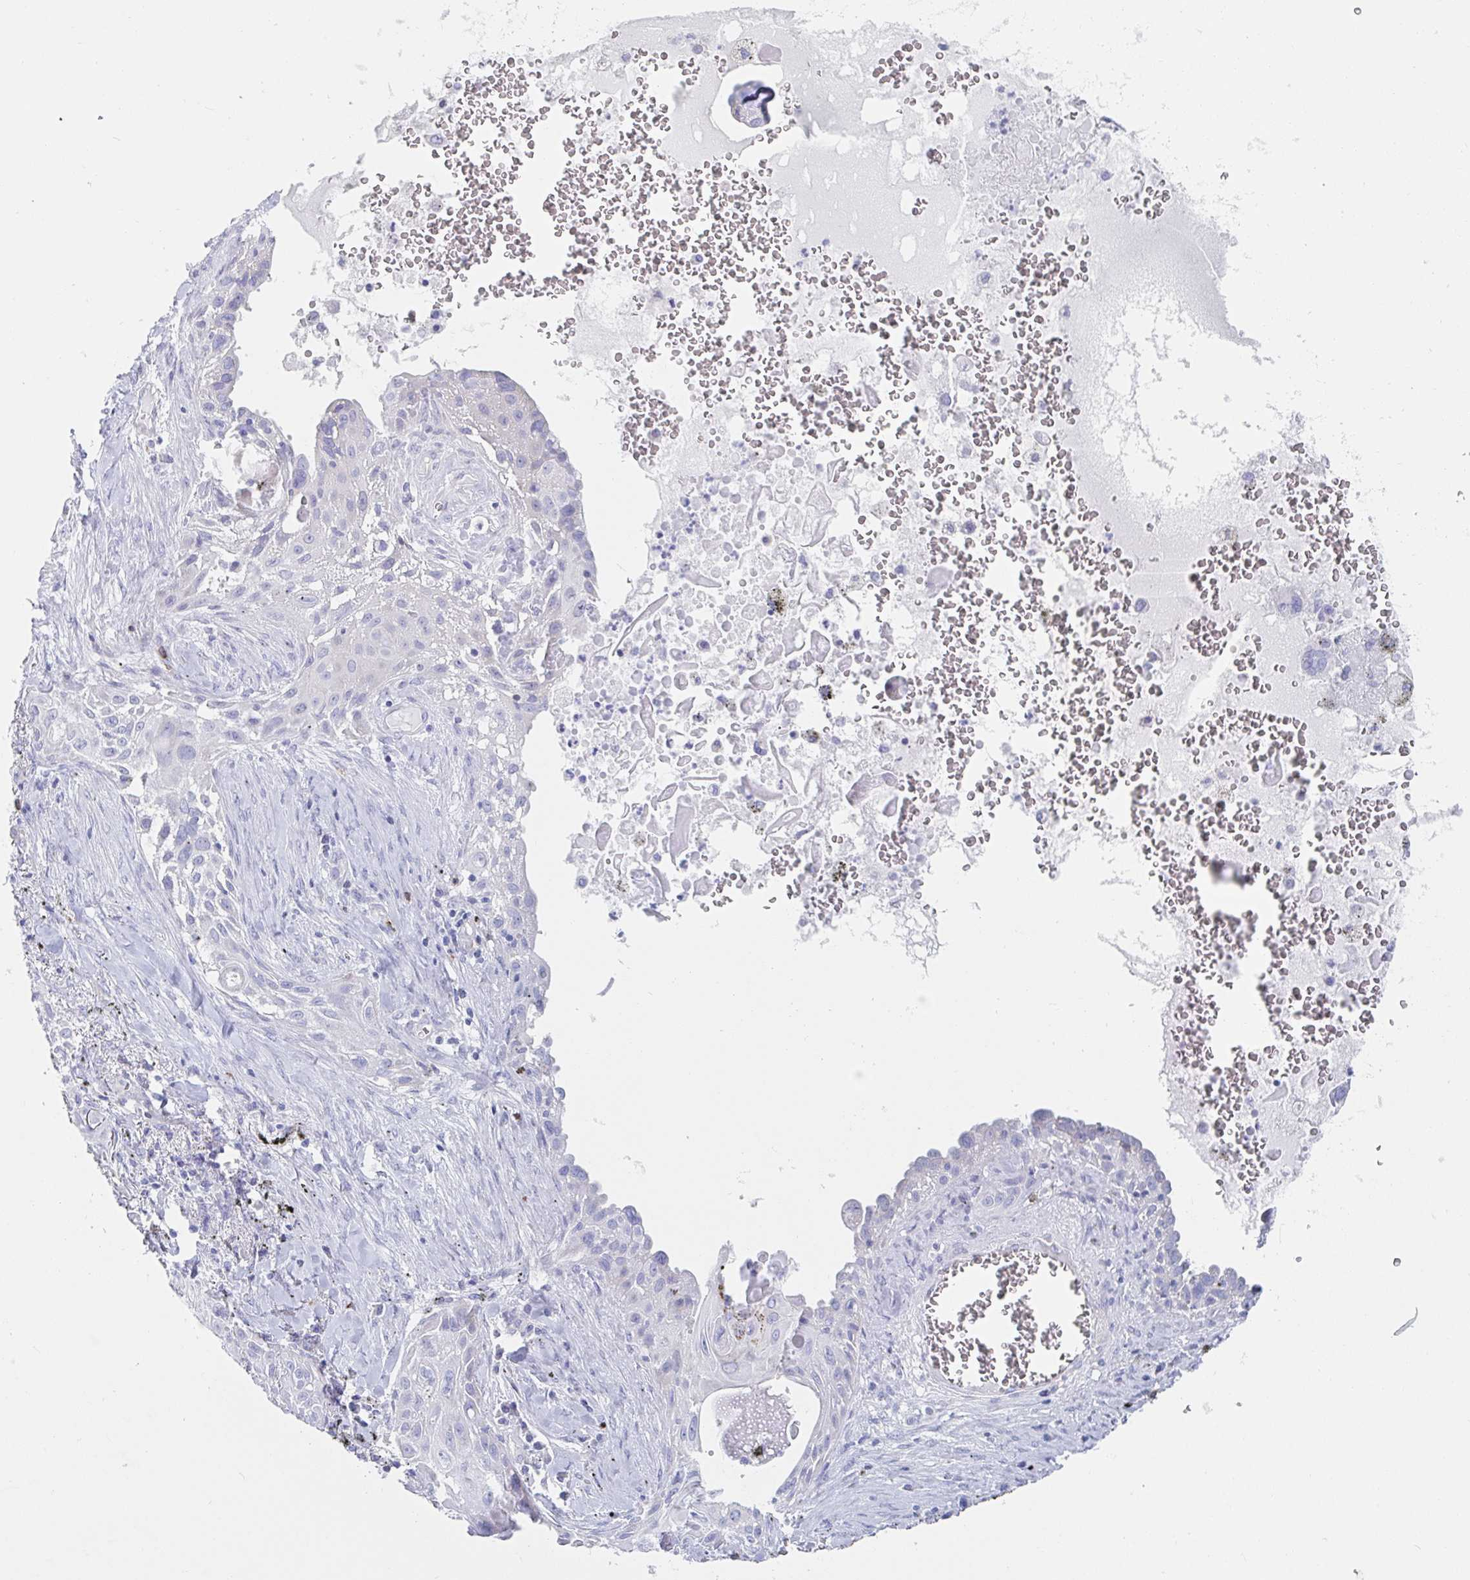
{"staining": {"intensity": "negative", "quantity": "none", "location": "none"}, "tissue": "lung cancer", "cell_type": "Tumor cells", "image_type": "cancer", "snomed": [{"axis": "morphology", "description": "Squamous cell carcinoma, NOS"}, {"axis": "topography", "description": "Lung"}], "caption": "Immunohistochemical staining of human squamous cell carcinoma (lung) exhibits no significant positivity in tumor cells.", "gene": "PACSIN1", "patient": {"sex": "male", "age": 79}}